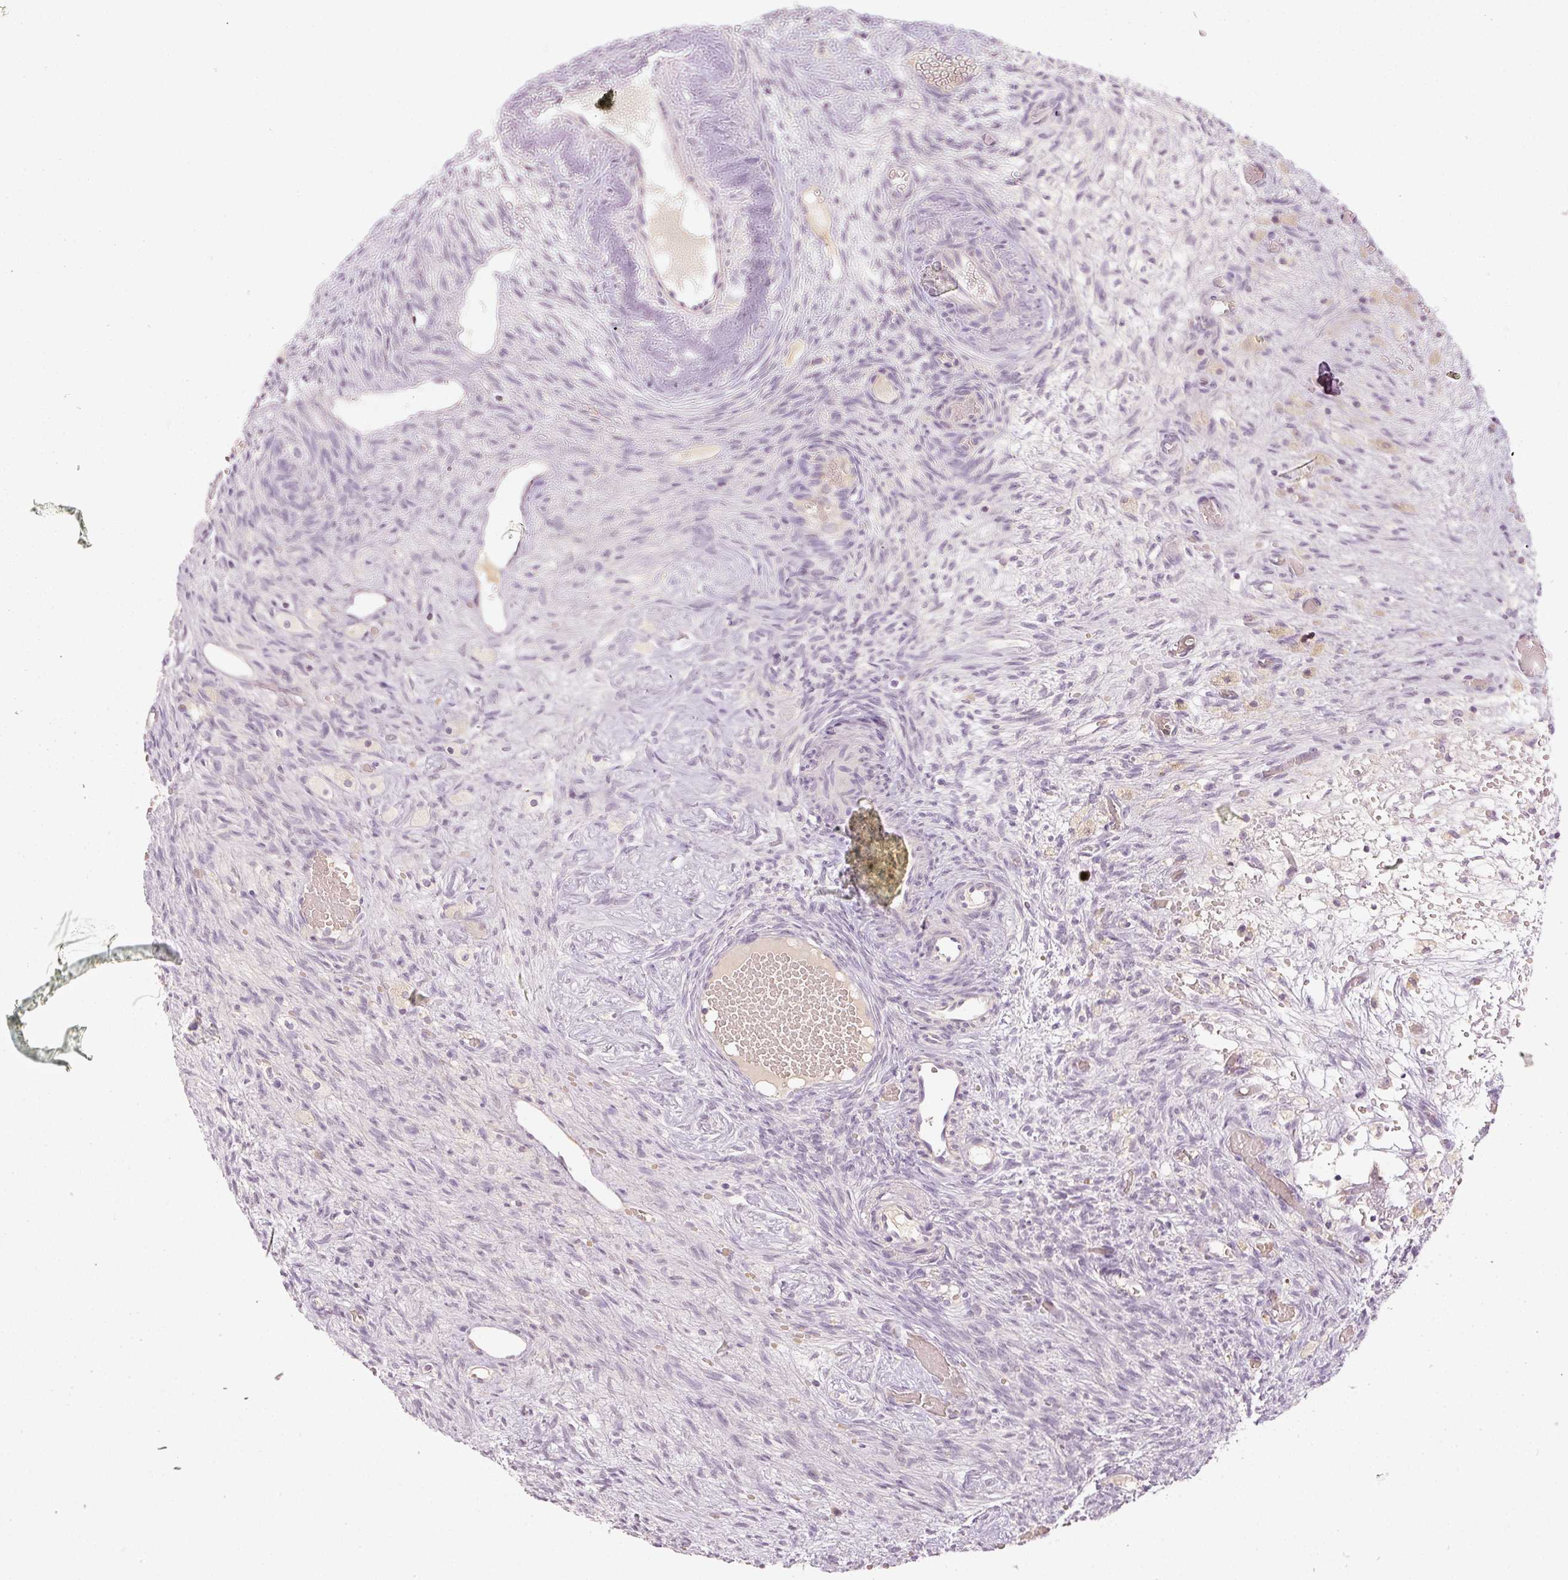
{"staining": {"intensity": "moderate", "quantity": ">75%", "location": "cytoplasmic/membranous"}, "tissue": "ovary", "cell_type": "Follicle cells", "image_type": "normal", "snomed": [{"axis": "morphology", "description": "Normal tissue, NOS"}, {"axis": "topography", "description": "Ovary"}], "caption": "The image displays staining of unremarkable ovary, revealing moderate cytoplasmic/membranous protein expression (brown color) within follicle cells. The protein is shown in brown color, while the nuclei are stained blue.", "gene": "GZMA", "patient": {"sex": "female", "age": 67}}